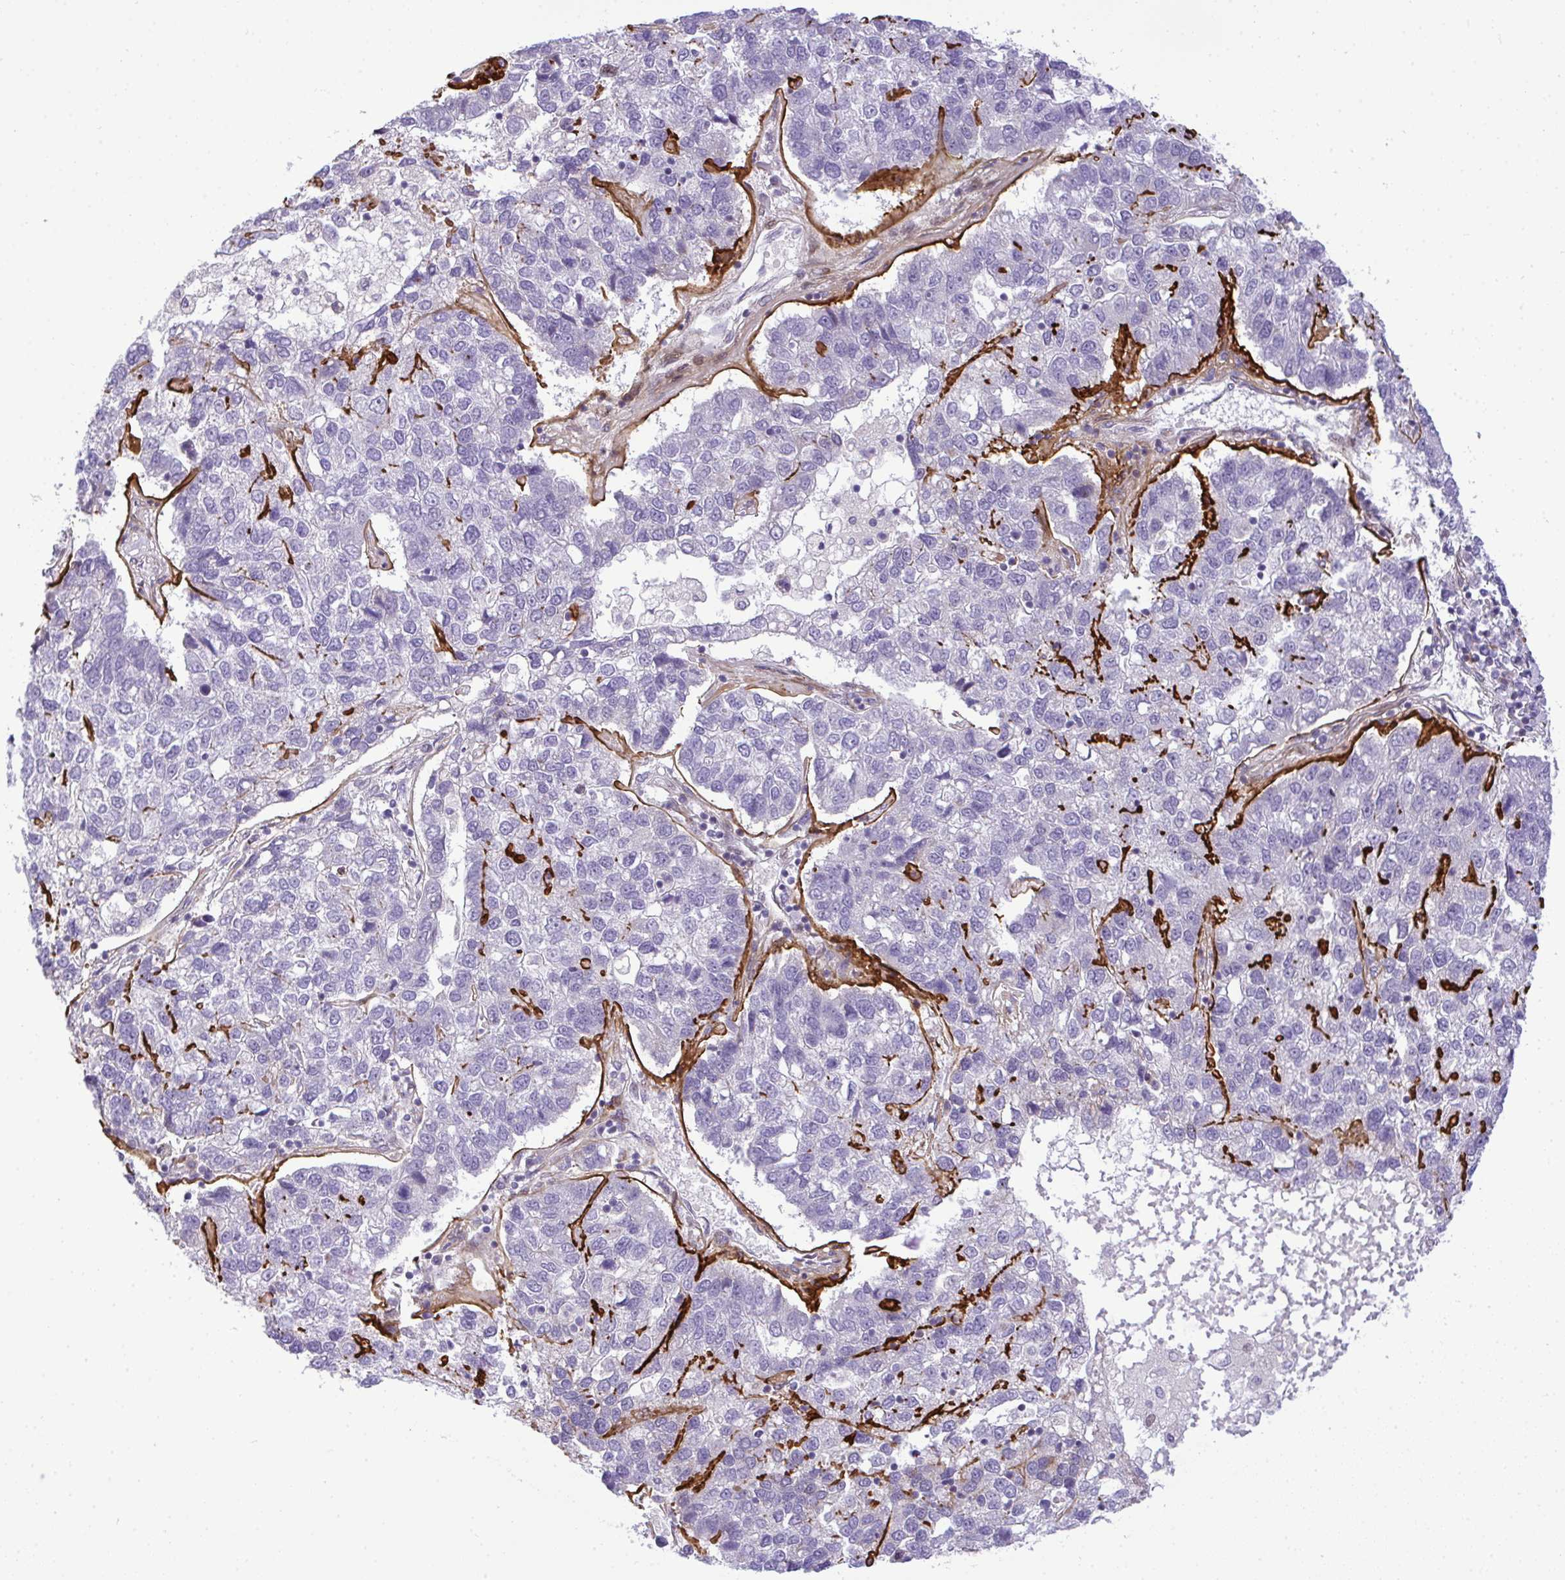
{"staining": {"intensity": "negative", "quantity": "none", "location": "none"}, "tissue": "pancreatic cancer", "cell_type": "Tumor cells", "image_type": "cancer", "snomed": [{"axis": "morphology", "description": "Adenocarcinoma, NOS"}, {"axis": "topography", "description": "Pancreas"}], "caption": "Histopathology image shows no significant protein staining in tumor cells of pancreatic cancer.", "gene": "CASTOR2", "patient": {"sex": "female", "age": 61}}